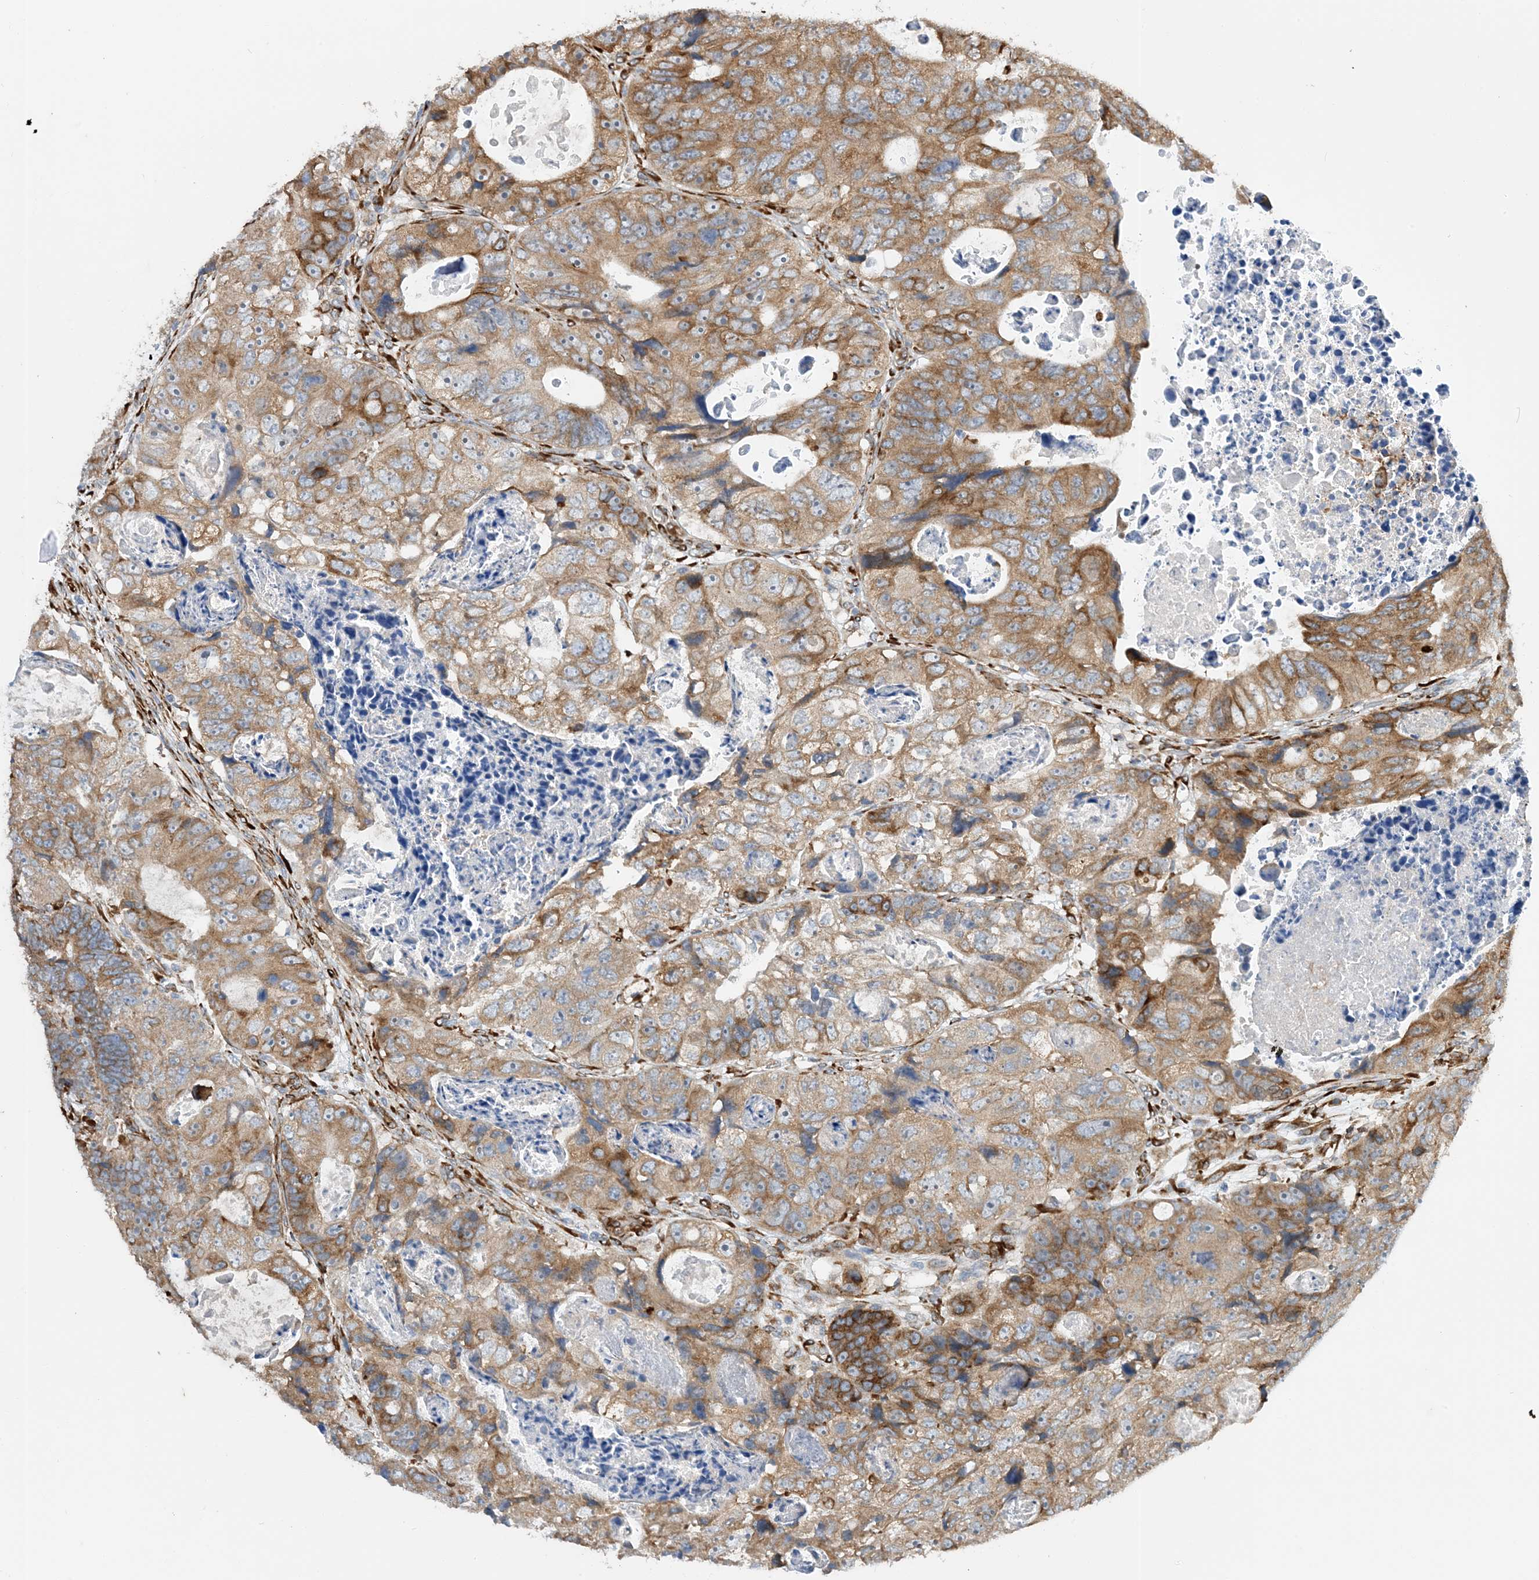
{"staining": {"intensity": "moderate", "quantity": ">75%", "location": "cytoplasmic/membranous"}, "tissue": "colorectal cancer", "cell_type": "Tumor cells", "image_type": "cancer", "snomed": [{"axis": "morphology", "description": "Adenocarcinoma, NOS"}, {"axis": "topography", "description": "Rectum"}], "caption": "High-power microscopy captured an IHC image of adenocarcinoma (colorectal), revealing moderate cytoplasmic/membranous staining in about >75% of tumor cells.", "gene": "ZBTB45", "patient": {"sex": "male", "age": 59}}